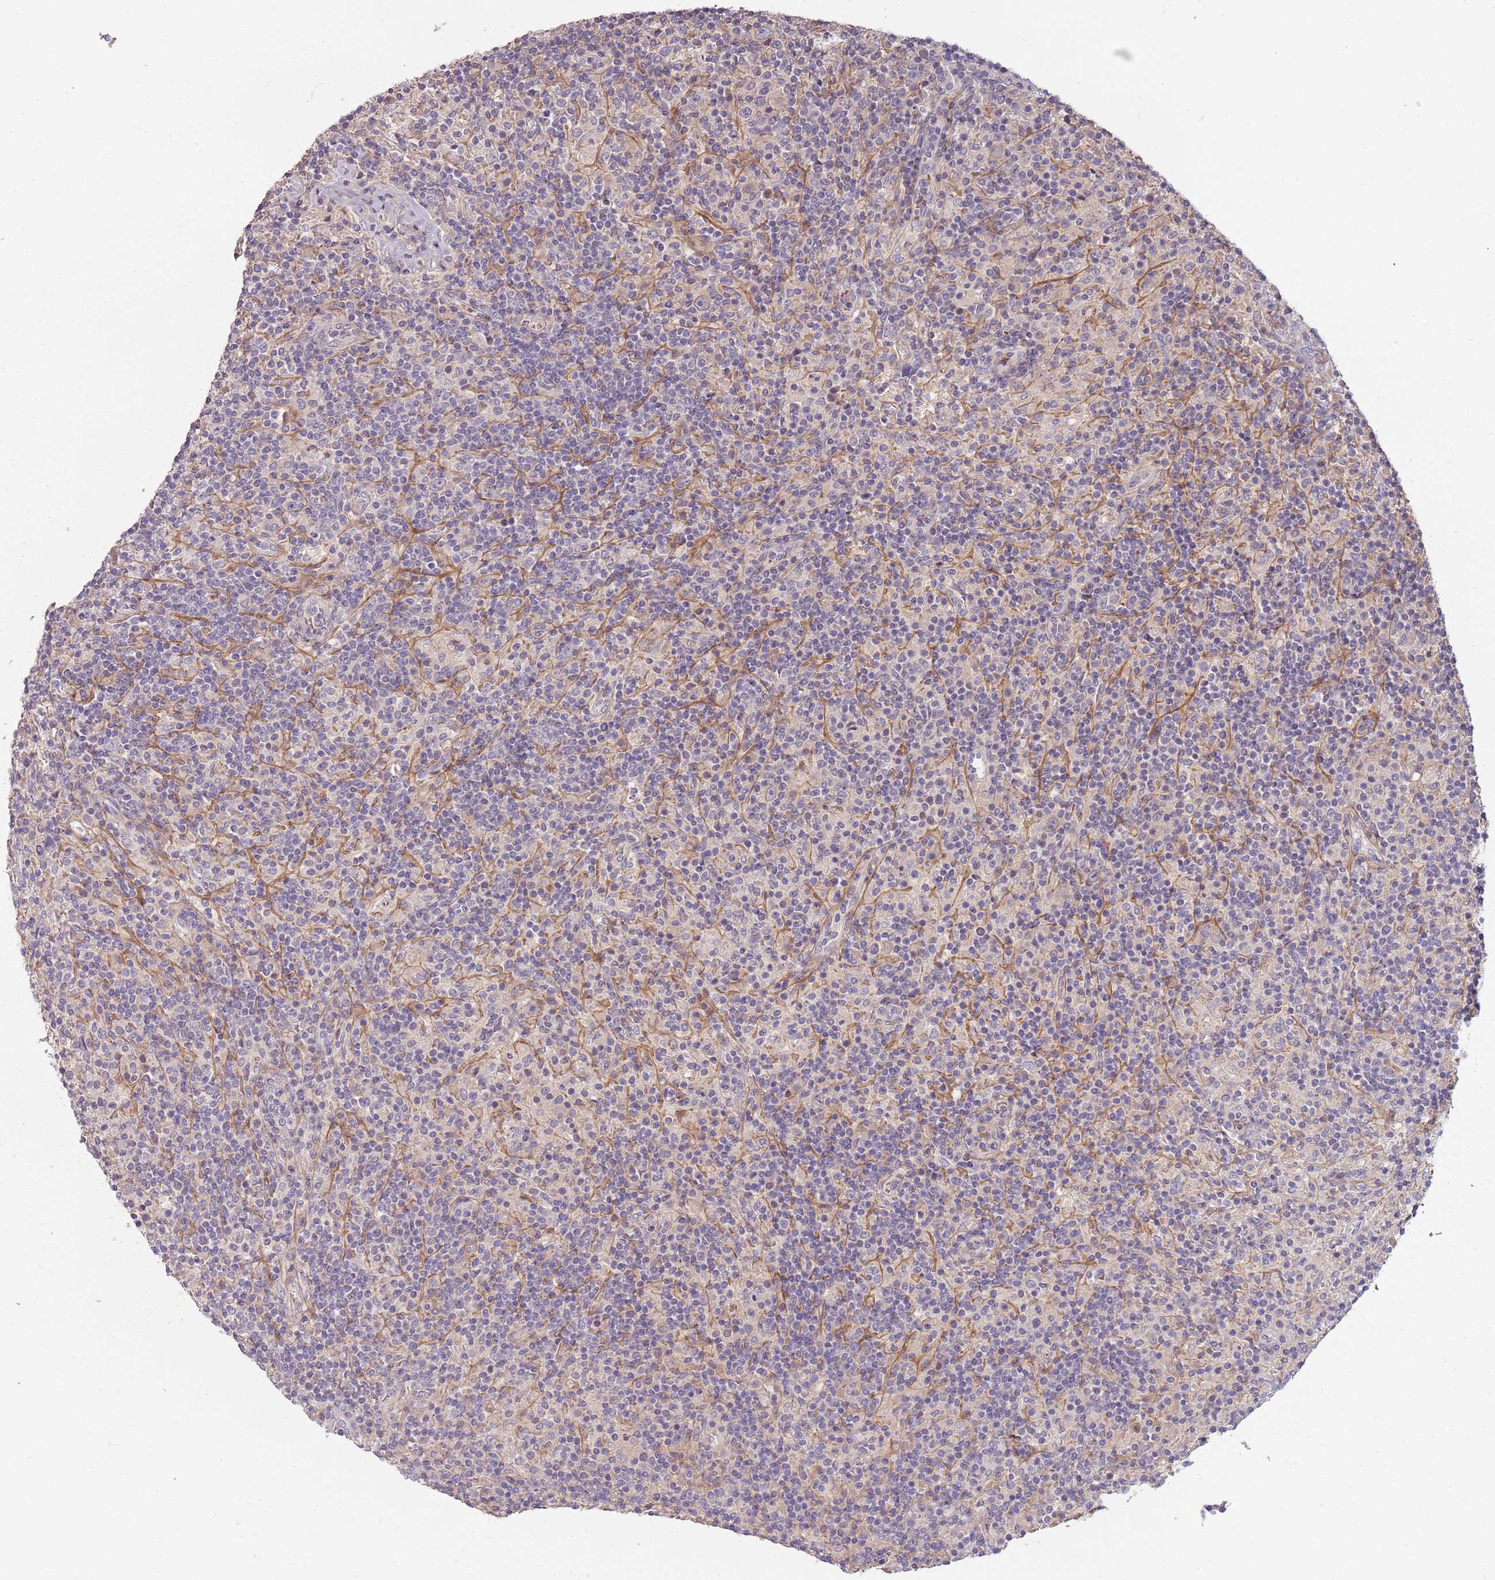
{"staining": {"intensity": "negative", "quantity": "none", "location": "none"}, "tissue": "lymphoma", "cell_type": "Tumor cells", "image_type": "cancer", "snomed": [{"axis": "morphology", "description": "Hodgkin's disease, NOS"}, {"axis": "topography", "description": "Lymph node"}], "caption": "High magnification brightfield microscopy of lymphoma stained with DAB (brown) and counterstained with hematoxylin (blue): tumor cells show no significant staining. (DAB IHC visualized using brightfield microscopy, high magnification).", "gene": "ARHGAP5", "patient": {"sex": "male", "age": 70}}